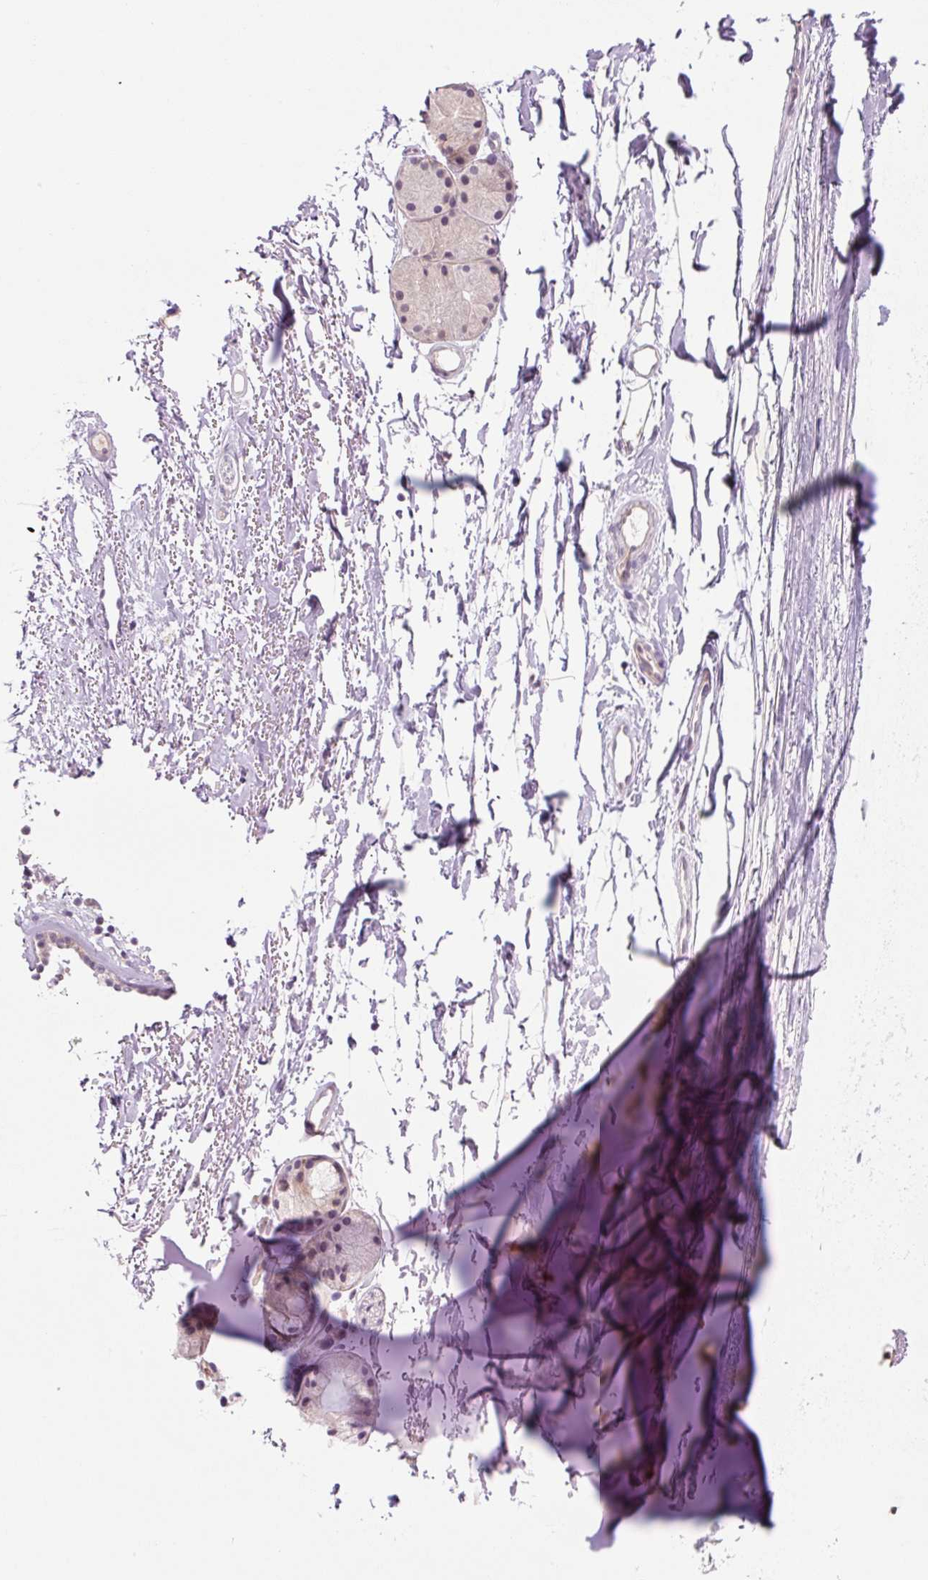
{"staining": {"intensity": "moderate", "quantity": "25%-75%", "location": "cytoplasmic/membranous"}, "tissue": "soft tissue", "cell_type": "Chondrocytes", "image_type": "normal", "snomed": [{"axis": "morphology", "description": "Normal tissue, NOS"}, {"axis": "topography", "description": "Cartilage tissue"}, {"axis": "topography", "description": "Nasopharynx"}], "caption": "Chondrocytes reveal medium levels of moderate cytoplasmic/membranous expression in approximately 25%-75% of cells in unremarkable soft tissue.", "gene": "SPSB2", "patient": {"sex": "male", "age": 56}}